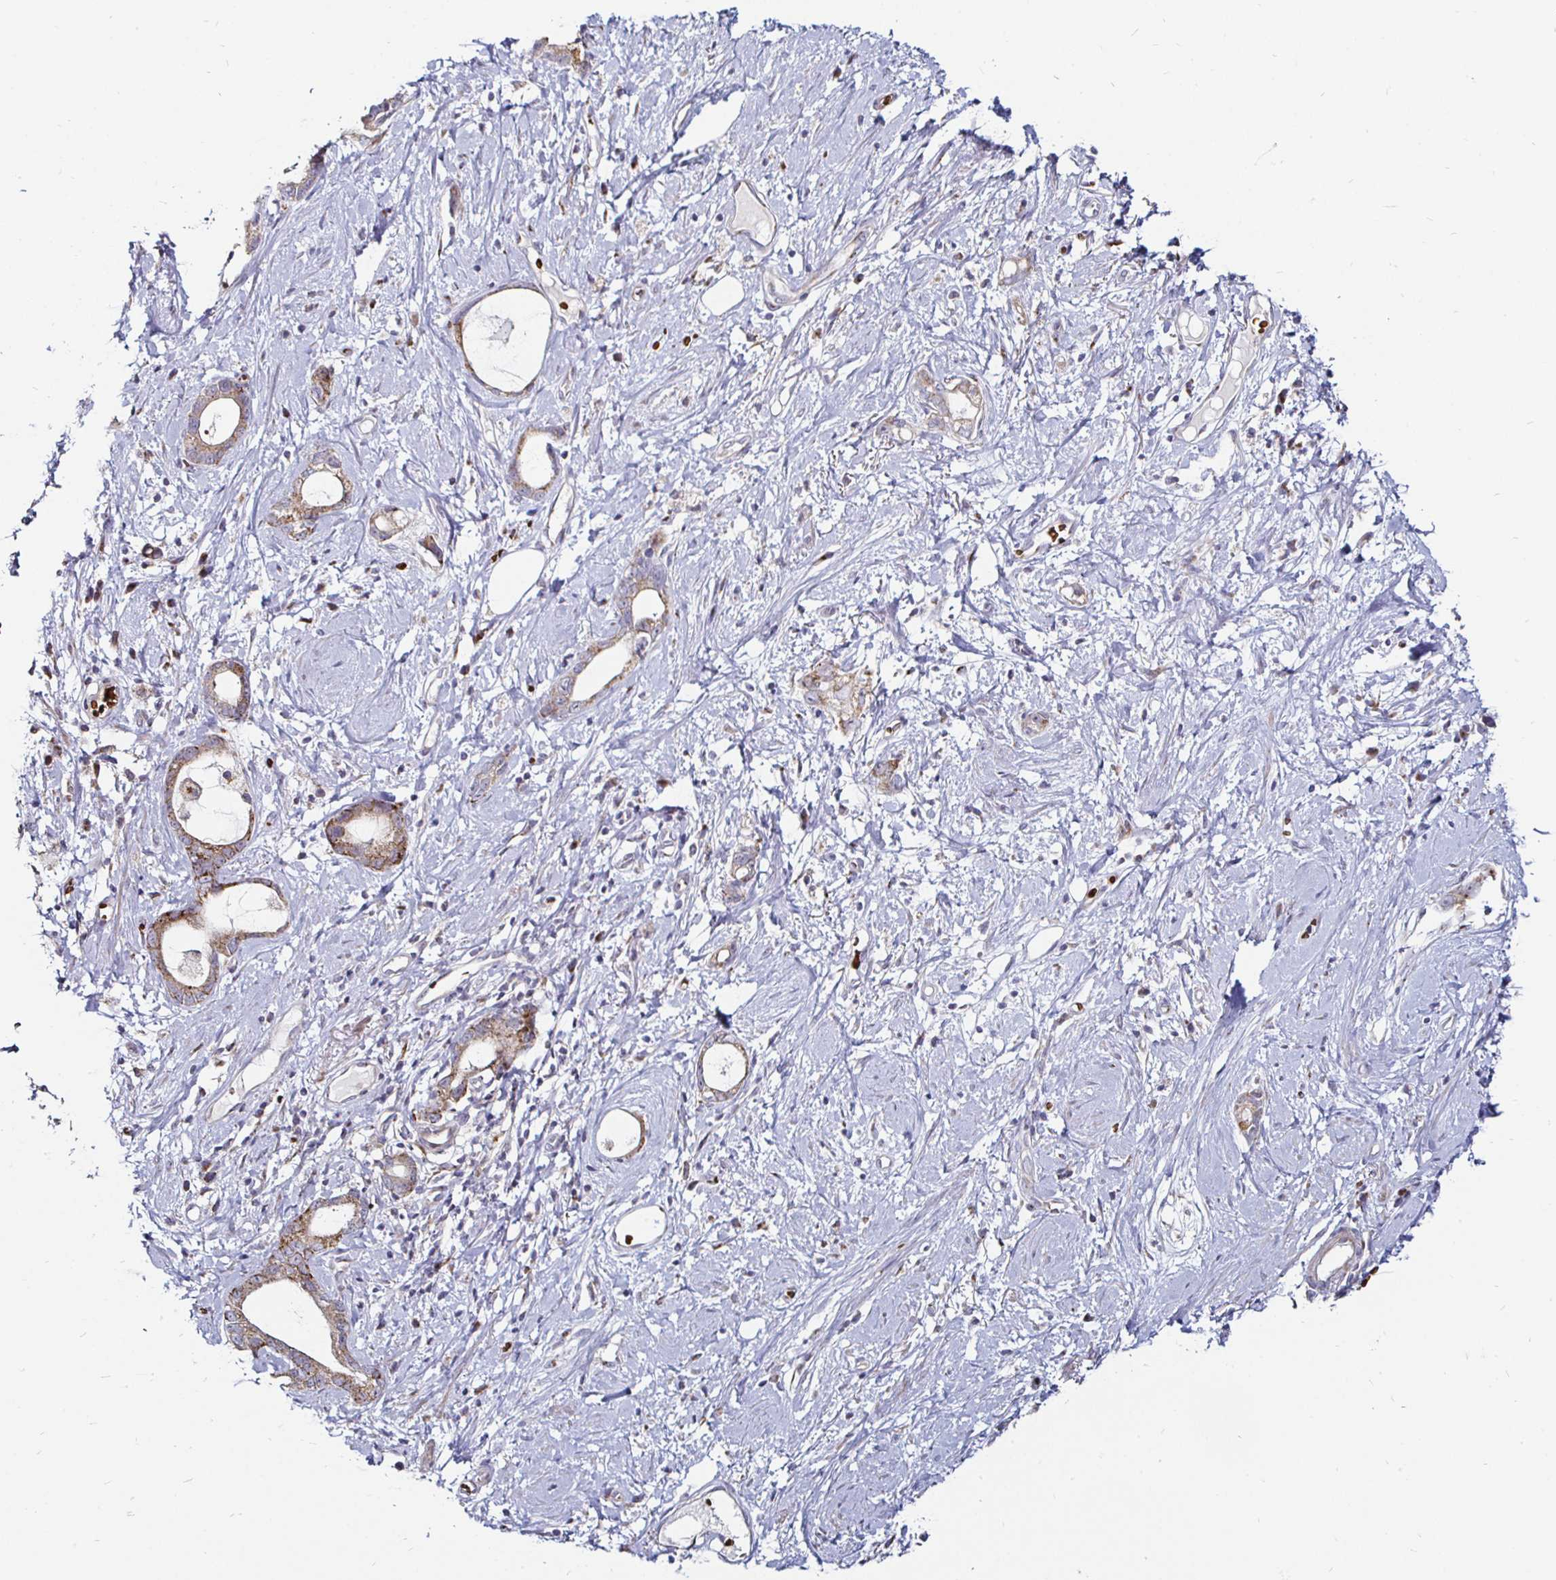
{"staining": {"intensity": "moderate", "quantity": ">75%", "location": "cytoplasmic/membranous"}, "tissue": "stomach cancer", "cell_type": "Tumor cells", "image_type": "cancer", "snomed": [{"axis": "morphology", "description": "Adenocarcinoma, NOS"}, {"axis": "topography", "description": "Stomach"}], "caption": "Protein positivity by IHC displays moderate cytoplasmic/membranous positivity in approximately >75% of tumor cells in stomach adenocarcinoma. The protein of interest is shown in brown color, while the nuclei are stained blue.", "gene": "ATG3", "patient": {"sex": "male", "age": 55}}